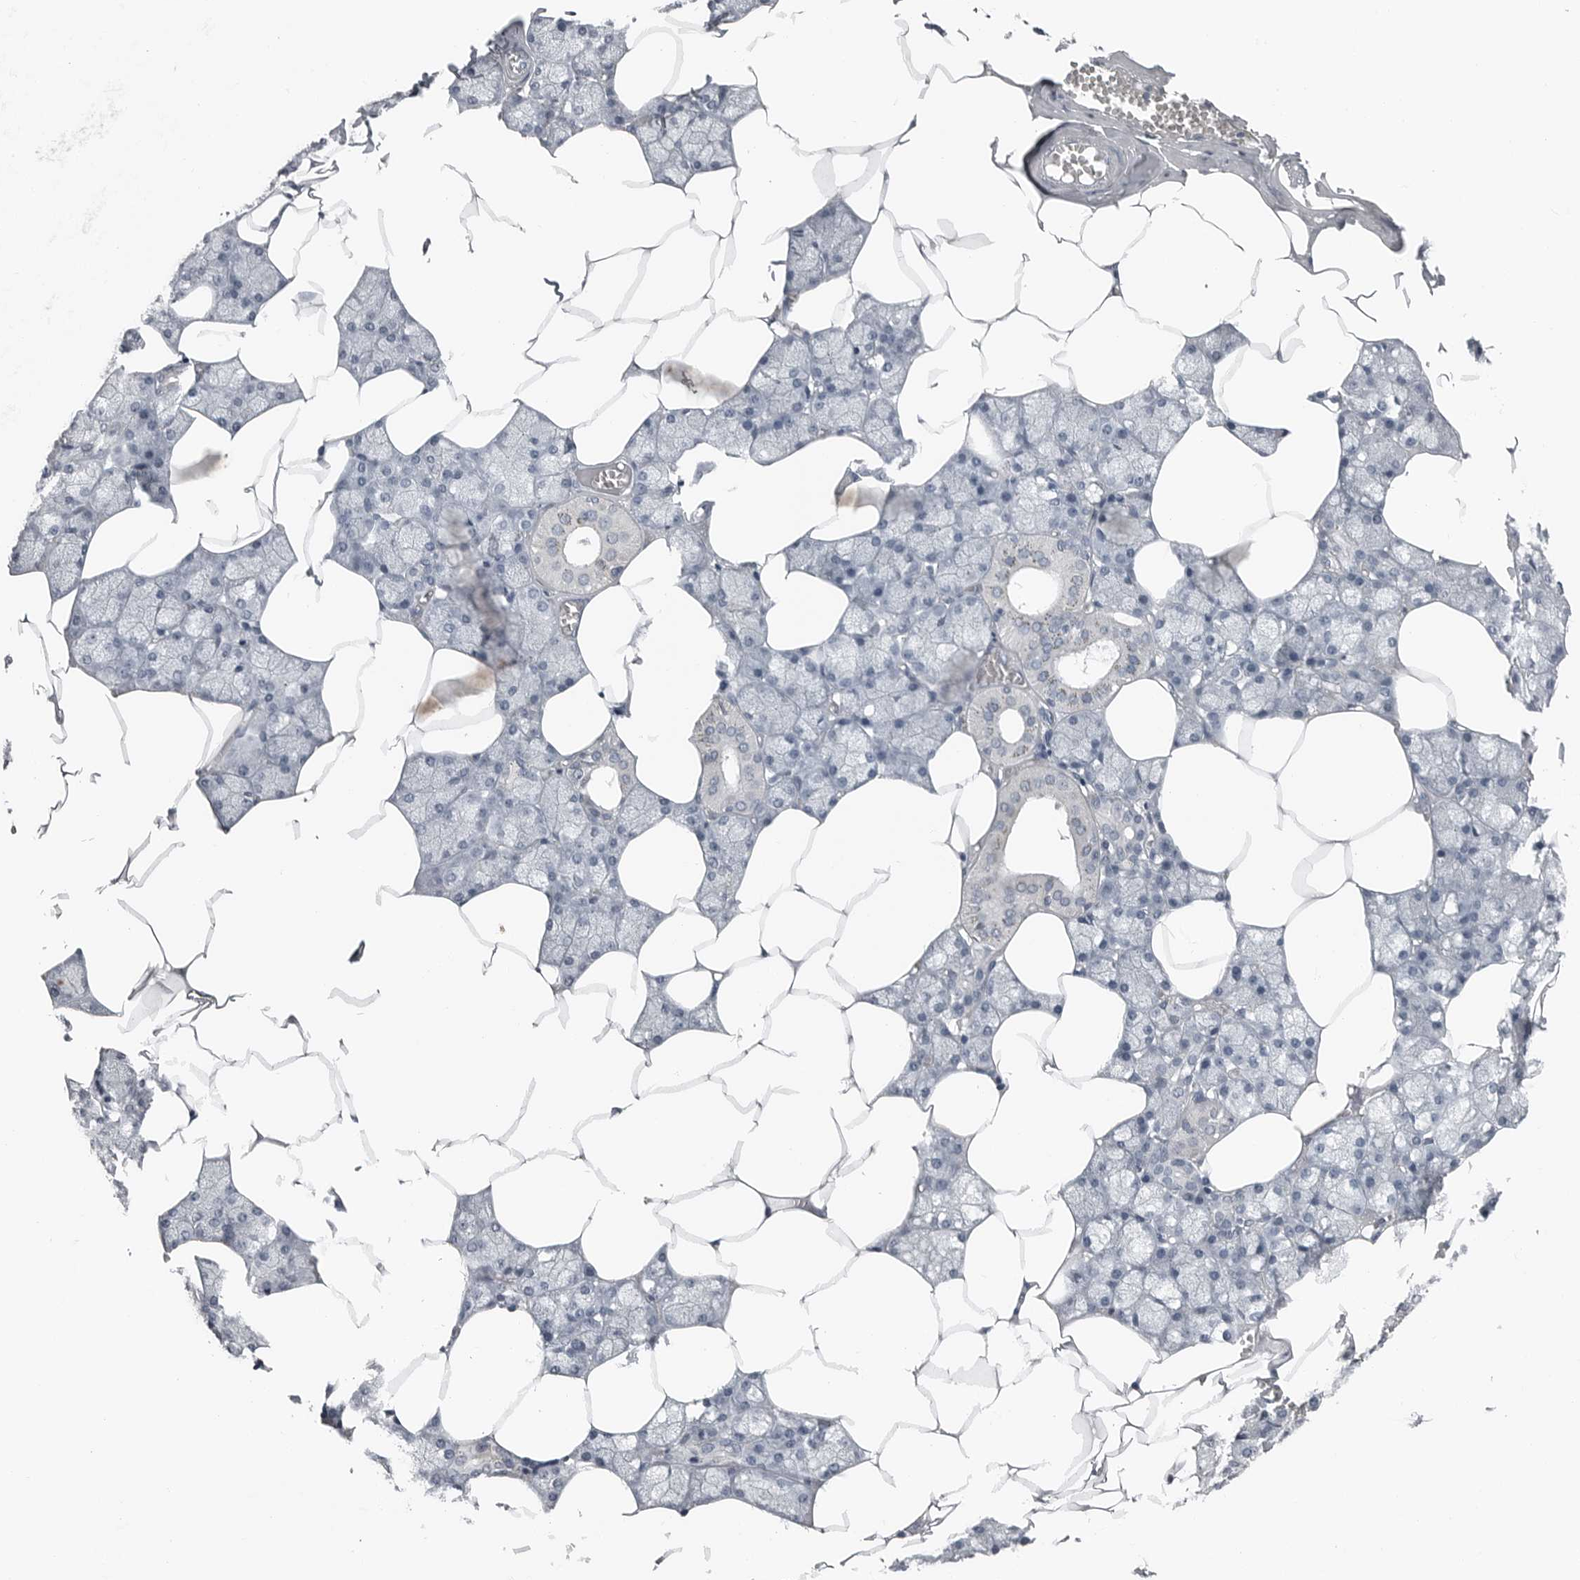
{"staining": {"intensity": "negative", "quantity": "none", "location": "none"}, "tissue": "salivary gland", "cell_type": "Glandular cells", "image_type": "normal", "snomed": [{"axis": "morphology", "description": "Normal tissue, NOS"}, {"axis": "topography", "description": "Salivary gland"}], "caption": "Glandular cells are negative for protein expression in benign human salivary gland. (DAB immunohistochemistry (IHC) visualized using brightfield microscopy, high magnification).", "gene": "SPINK1", "patient": {"sex": "male", "age": 62}}